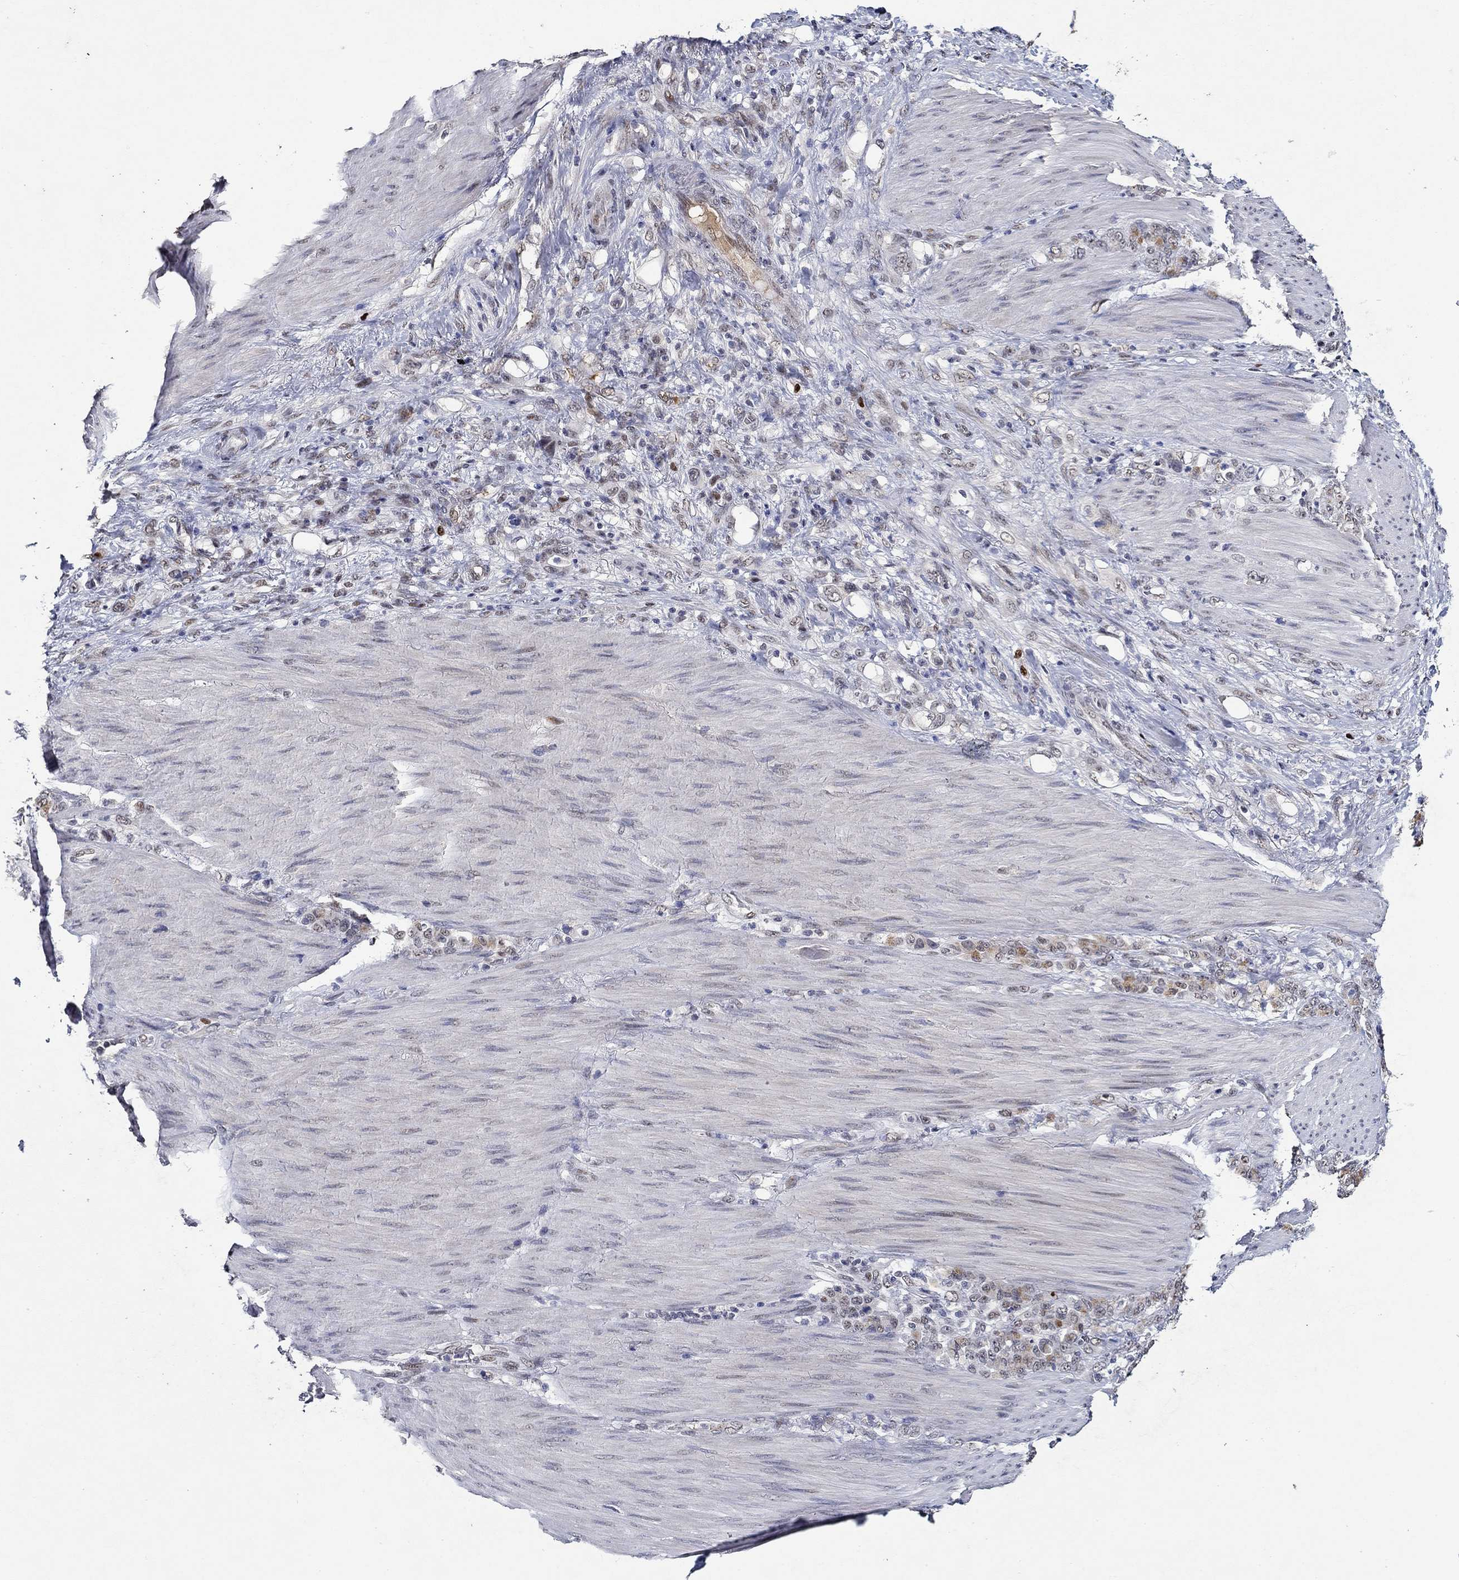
{"staining": {"intensity": "moderate", "quantity": "25%-75%", "location": "cytoplasmic/membranous"}, "tissue": "stomach cancer", "cell_type": "Tumor cells", "image_type": "cancer", "snomed": [{"axis": "morphology", "description": "Normal tissue, NOS"}, {"axis": "morphology", "description": "Adenocarcinoma, NOS"}, {"axis": "topography", "description": "Stomach"}], "caption": "IHC of stomach cancer (adenocarcinoma) shows medium levels of moderate cytoplasmic/membranous expression in approximately 25%-75% of tumor cells.", "gene": "GATA2", "patient": {"sex": "female", "age": 79}}